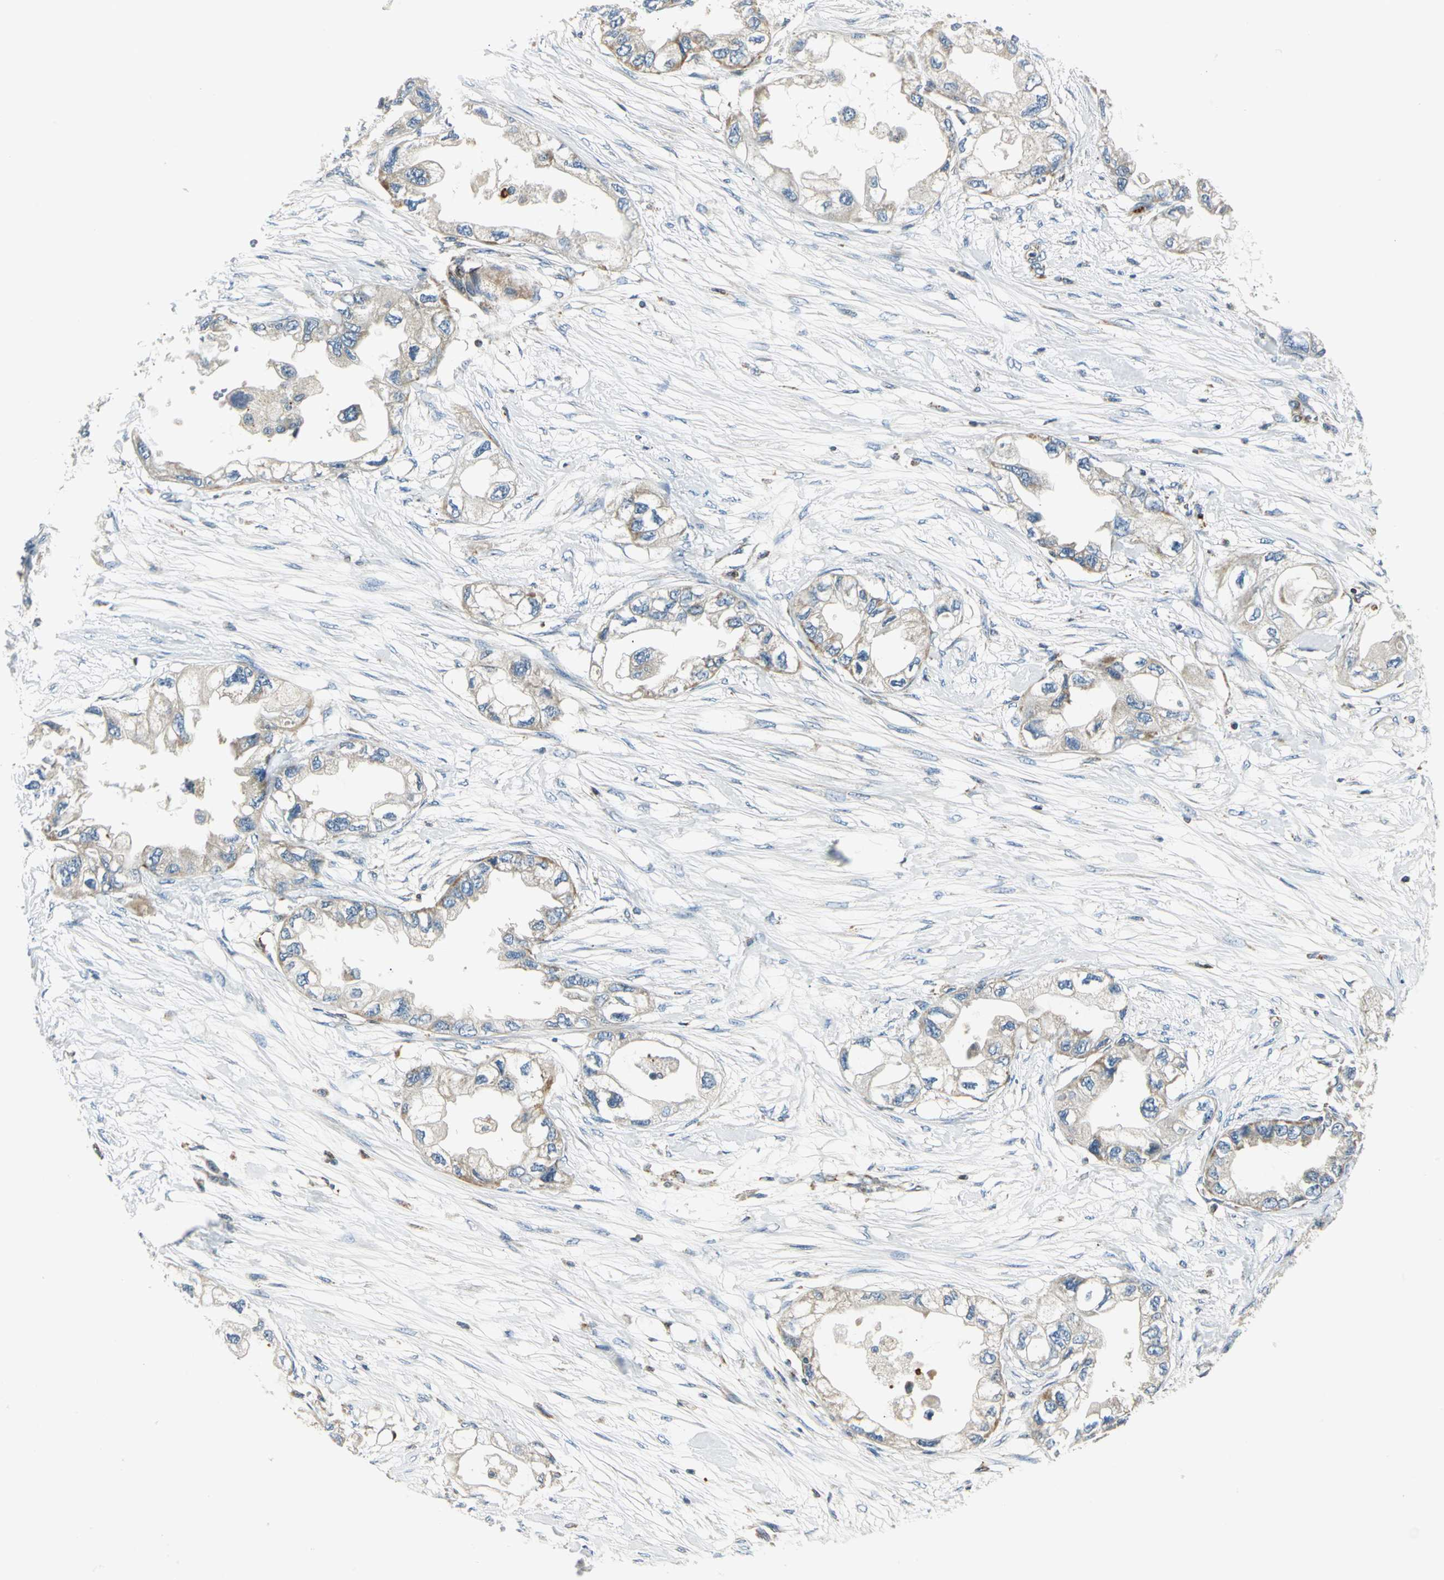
{"staining": {"intensity": "weak", "quantity": "25%-75%", "location": "cytoplasmic/membranous"}, "tissue": "endometrial cancer", "cell_type": "Tumor cells", "image_type": "cancer", "snomed": [{"axis": "morphology", "description": "Adenocarcinoma, NOS"}, {"axis": "topography", "description": "Endometrium"}], "caption": "Protein analysis of endometrial cancer (adenocarcinoma) tissue reveals weak cytoplasmic/membranous positivity in about 25%-75% of tumor cells. Immunohistochemistry stains the protein in brown and the nuclei are stained blue.", "gene": "USP40", "patient": {"sex": "female", "age": 67}}